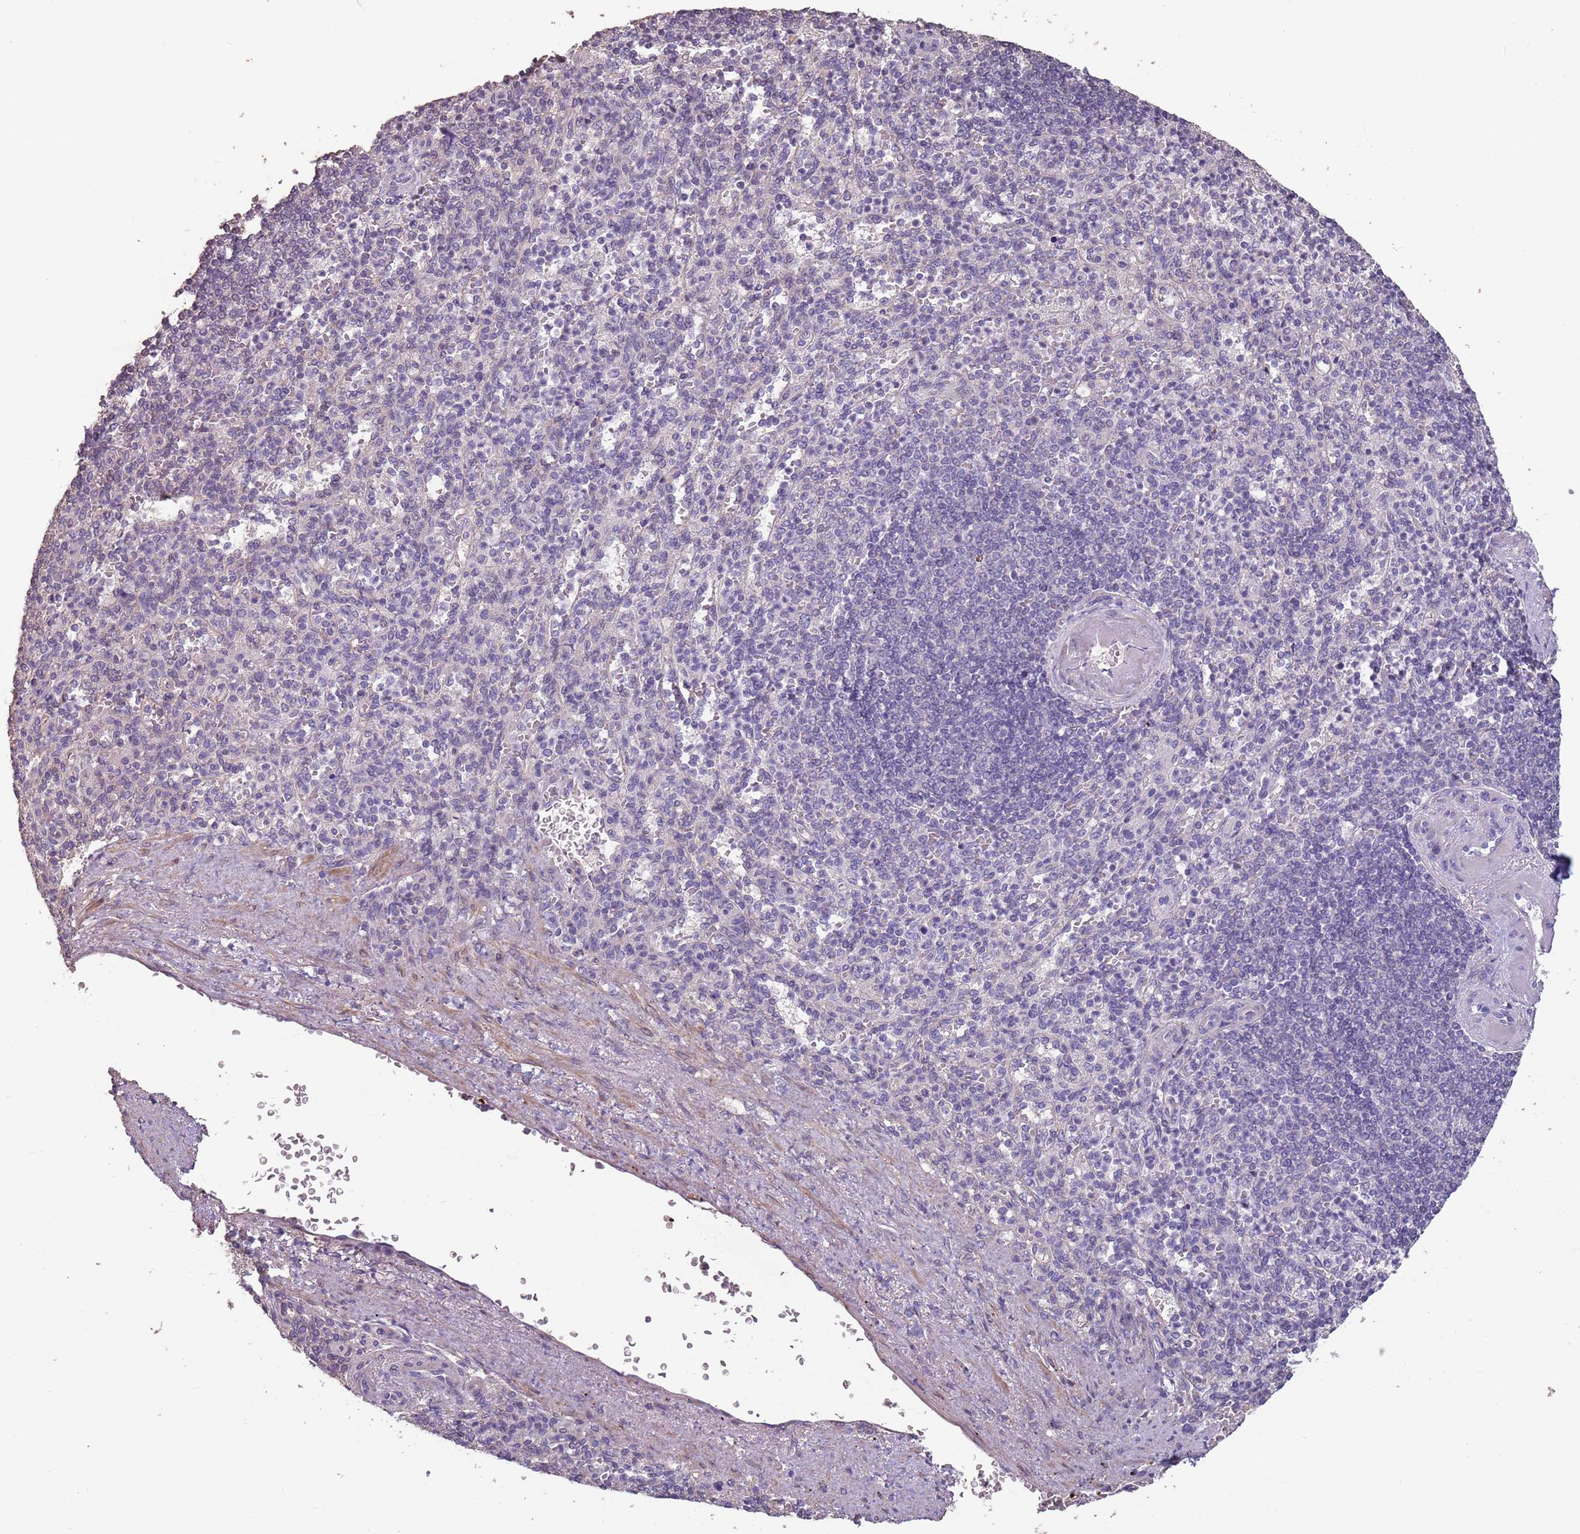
{"staining": {"intensity": "weak", "quantity": "25%-75%", "location": "cytoplasmic/membranous"}, "tissue": "spleen", "cell_type": "Cells in red pulp", "image_type": "normal", "snomed": [{"axis": "morphology", "description": "Normal tissue, NOS"}, {"axis": "topography", "description": "Spleen"}], "caption": "Brown immunohistochemical staining in normal human spleen demonstrates weak cytoplasmic/membranous expression in approximately 25%-75% of cells in red pulp.", "gene": "MBD3L1", "patient": {"sex": "female", "age": 74}}